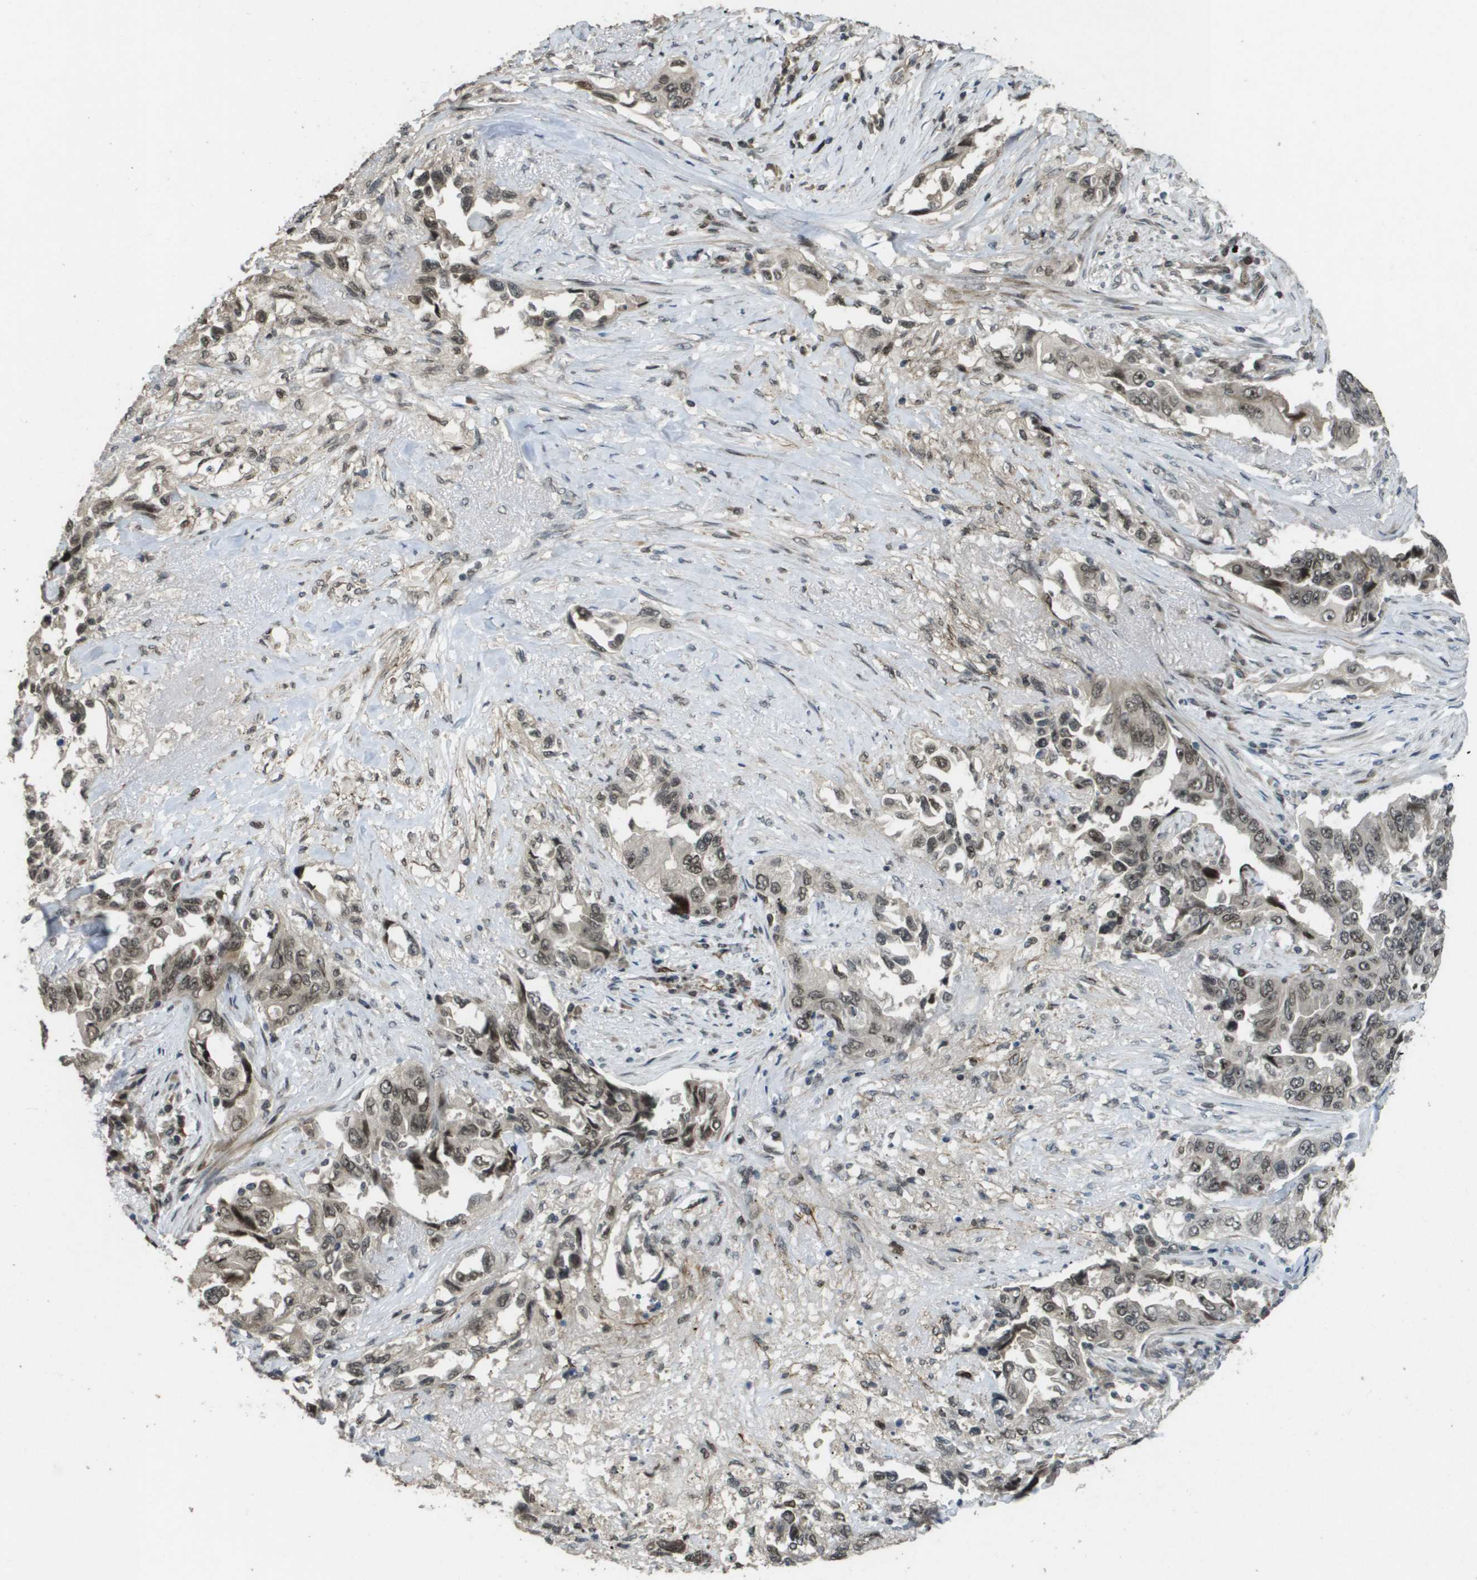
{"staining": {"intensity": "weak", "quantity": ">75%", "location": "cytoplasmic/membranous,nuclear"}, "tissue": "lung cancer", "cell_type": "Tumor cells", "image_type": "cancer", "snomed": [{"axis": "morphology", "description": "Adenocarcinoma, NOS"}, {"axis": "topography", "description": "Lung"}], "caption": "This micrograph demonstrates IHC staining of lung adenocarcinoma, with low weak cytoplasmic/membranous and nuclear positivity in about >75% of tumor cells.", "gene": "KAT5", "patient": {"sex": "female", "age": 51}}